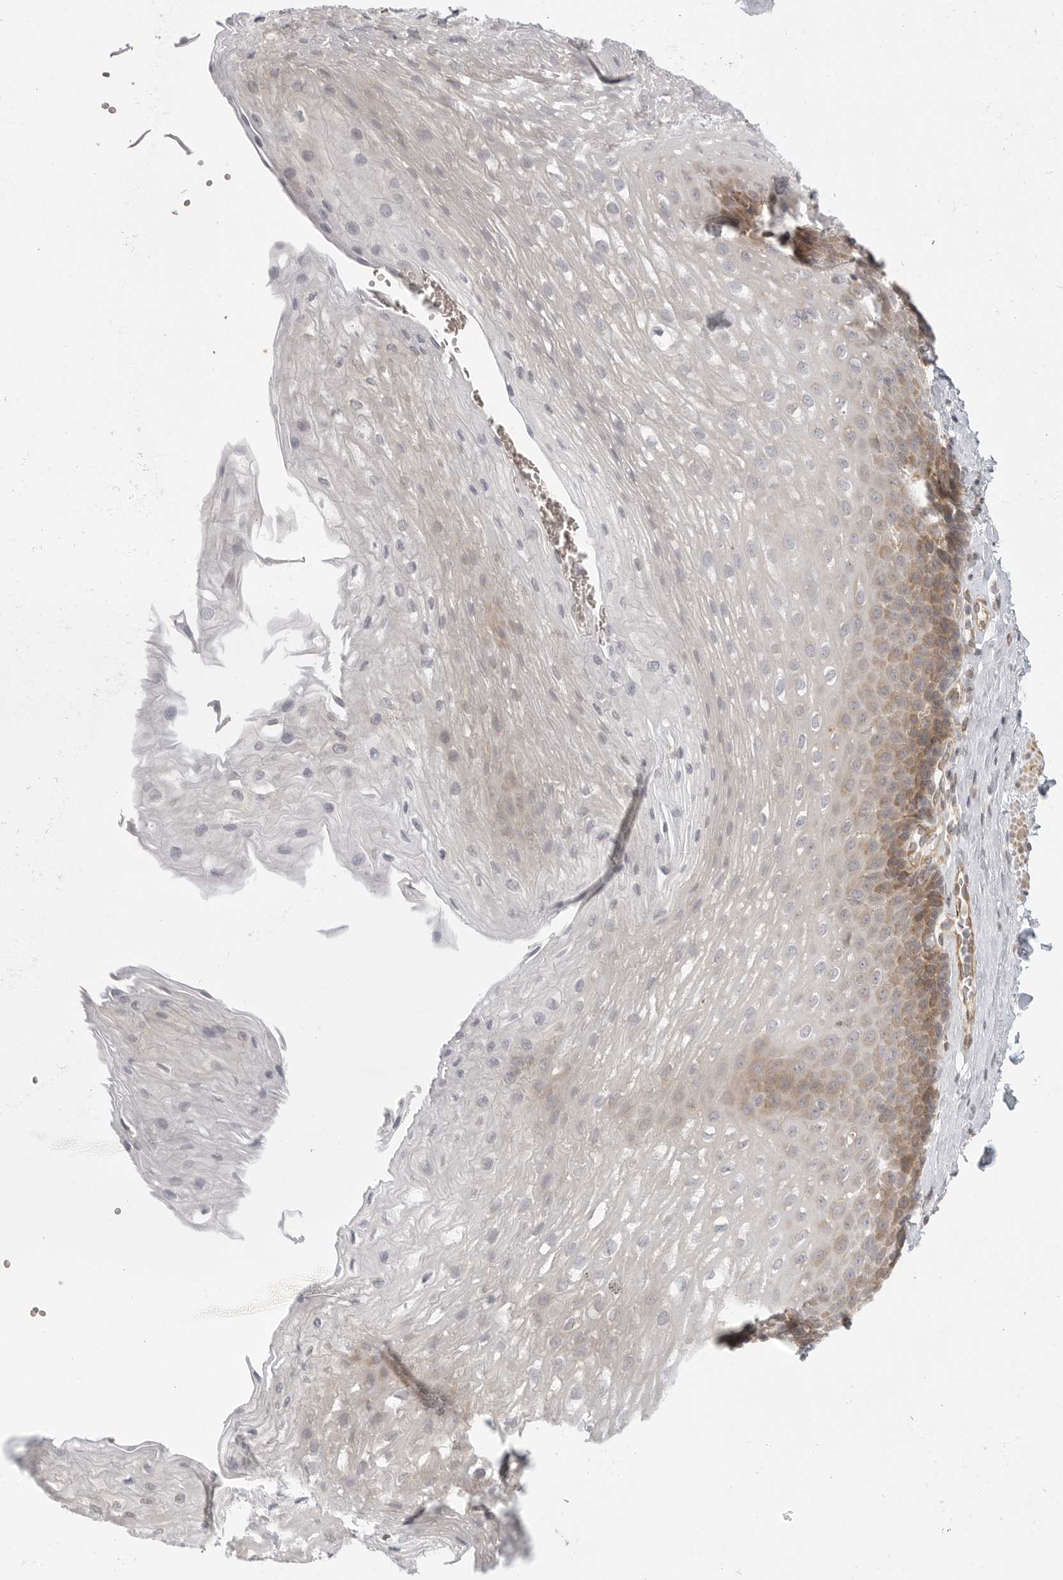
{"staining": {"intensity": "moderate", "quantity": "25%-75%", "location": "cytoplasmic/membranous"}, "tissue": "esophagus", "cell_type": "Squamous epithelial cells", "image_type": "normal", "snomed": [{"axis": "morphology", "description": "Normal tissue, NOS"}, {"axis": "topography", "description": "Esophagus"}], "caption": "Immunohistochemical staining of benign human esophagus demonstrates medium levels of moderate cytoplasmic/membranous positivity in about 25%-75% of squamous epithelial cells. Ihc stains the protein of interest in brown and the nuclei are stained blue.", "gene": "CERS2", "patient": {"sex": "female", "age": 66}}